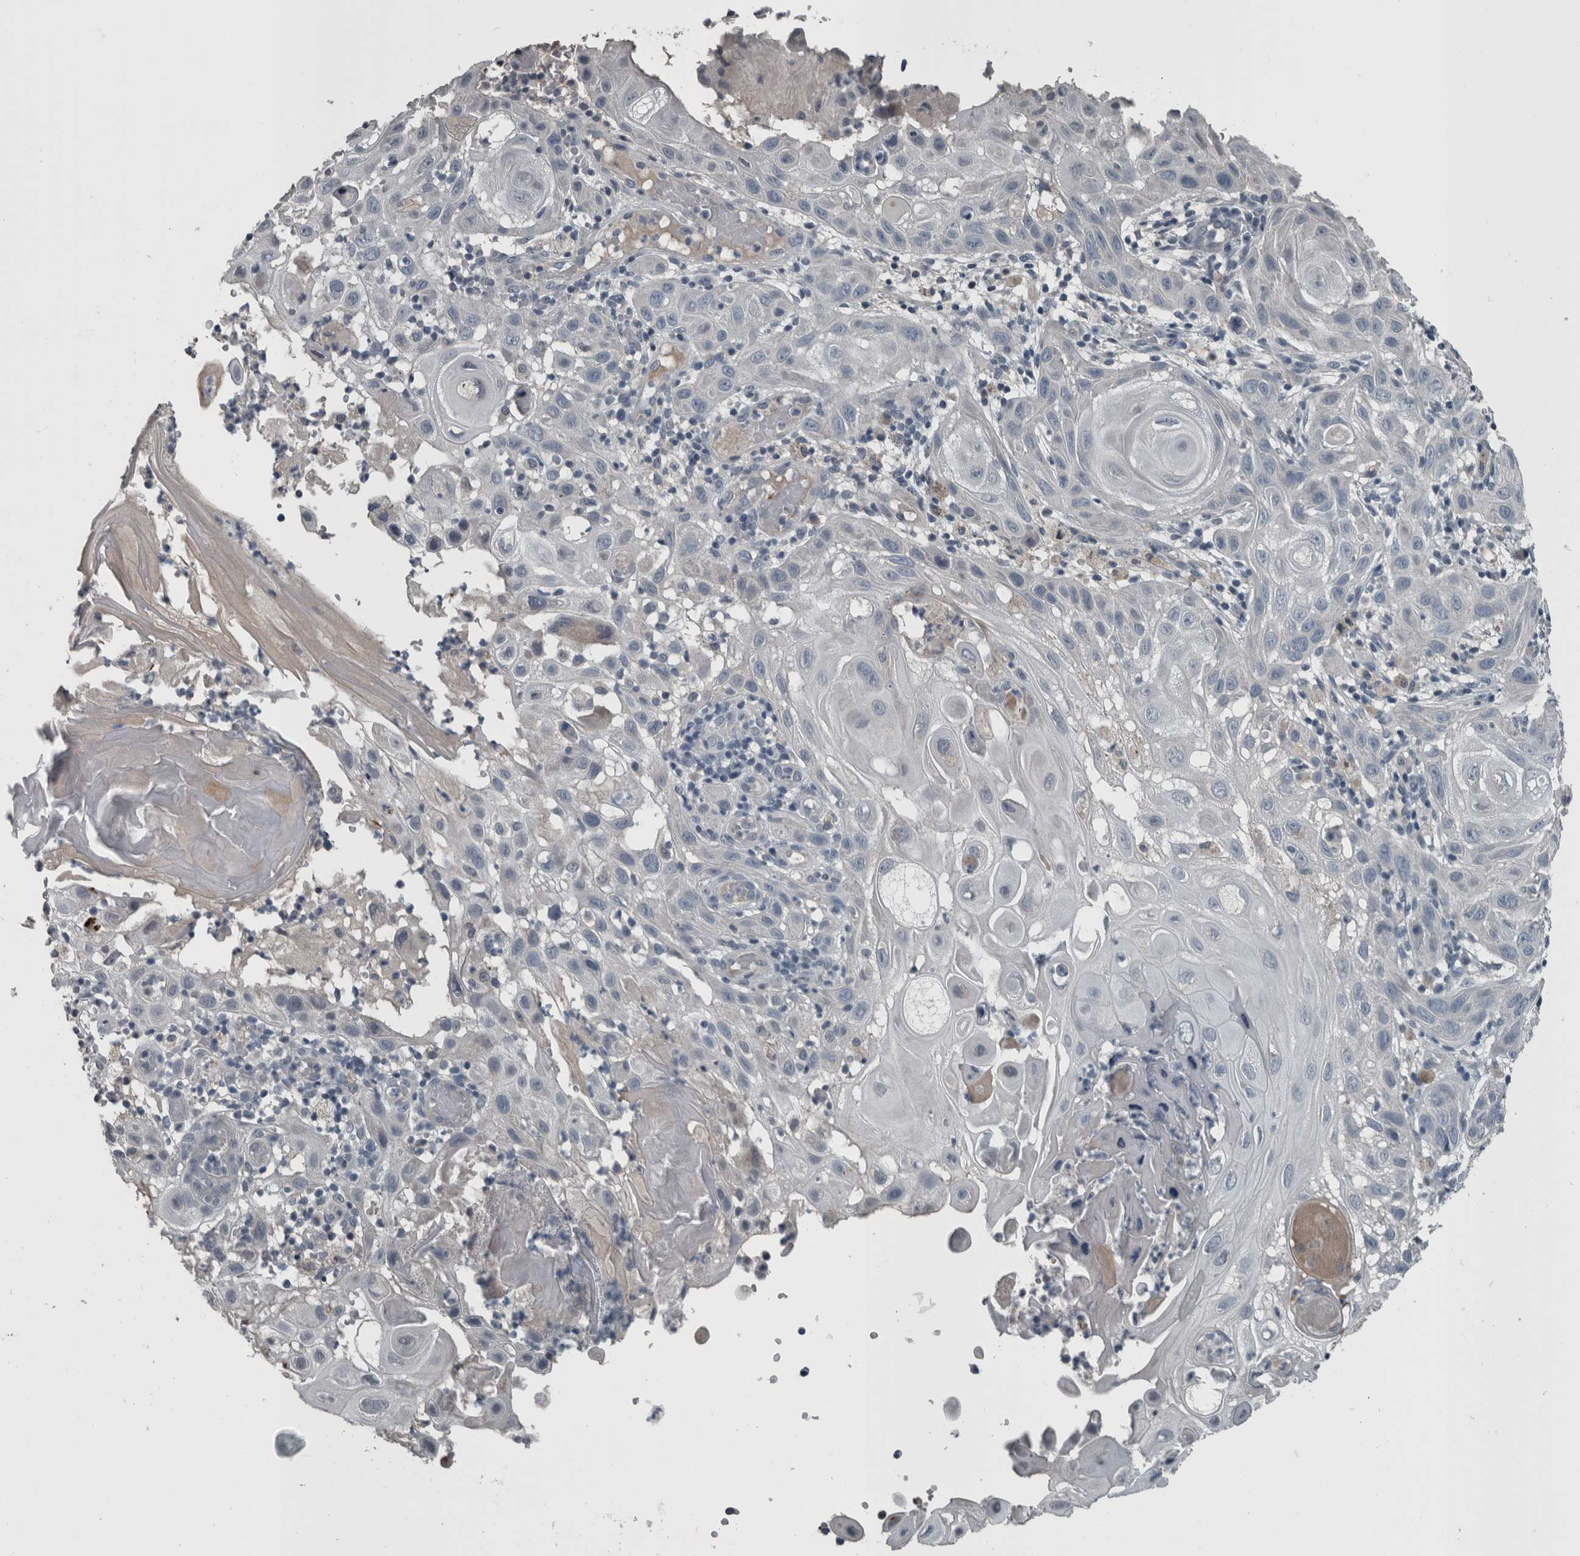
{"staining": {"intensity": "negative", "quantity": "none", "location": "none"}, "tissue": "skin cancer", "cell_type": "Tumor cells", "image_type": "cancer", "snomed": [{"axis": "morphology", "description": "Normal tissue, NOS"}, {"axis": "morphology", "description": "Squamous cell carcinoma, NOS"}, {"axis": "topography", "description": "Skin"}], "caption": "Tumor cells are negative for brown protein staining in squamous cell carcinoma (skin).", "gene": "KRT20", "patient": {"sex": "female", "age": 96}}